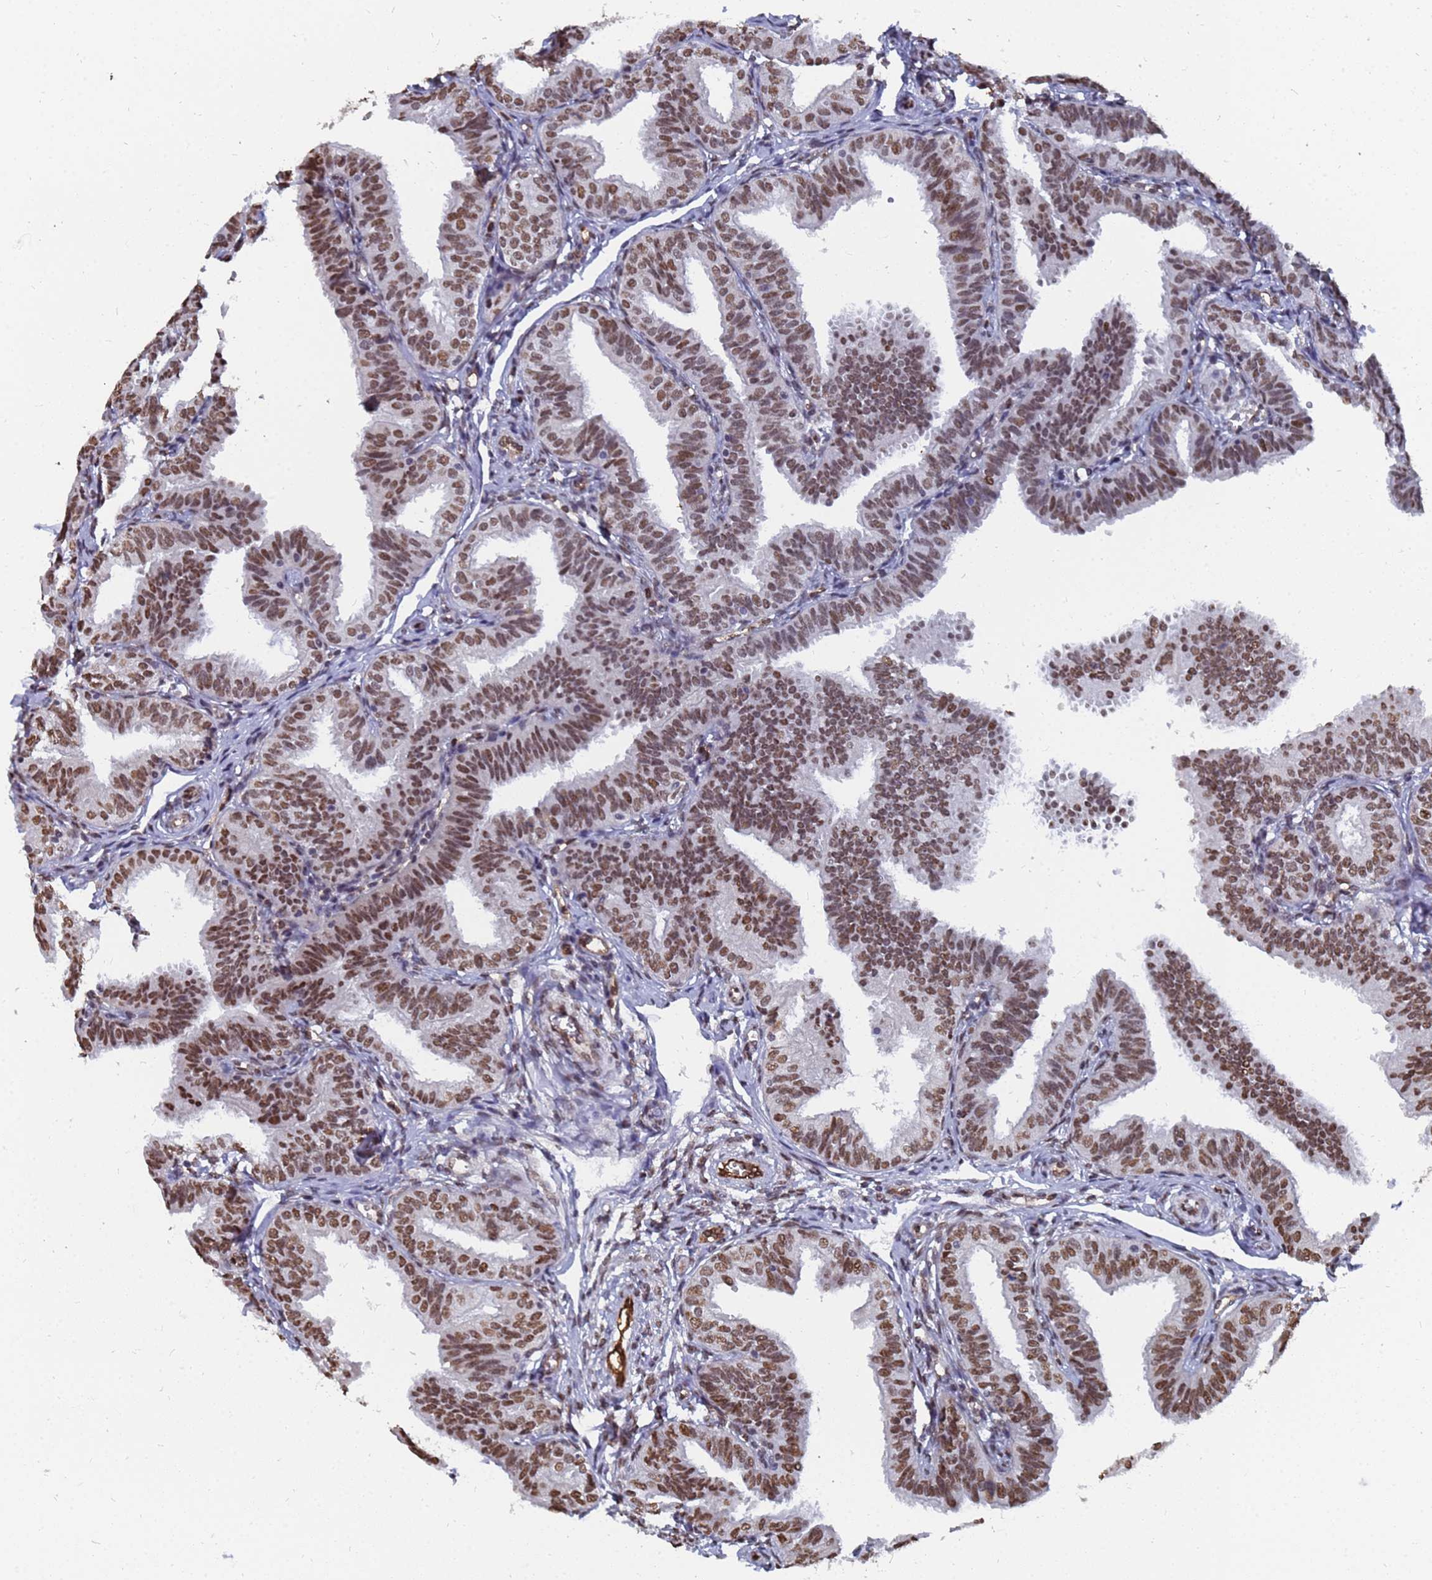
{"staining": {"intensity": "strong", "quantity": ">75%", "location": "nuclear"}, "tissue": "fallopian tube", "cell_type": "Glandular cells", "image_type": "normal", "snomed": [{"axis": "morphology", "description": "Normal tissue, NOS"}, {"axis": "topography", "description": "Fallopian tube"}], "caption": "A high-resolution micrograph shows immunohistochemistry (IHC) staining of unremarkable fallopian tube, which displays strong nuclear expression in approximately >75% of glandular cells. Immunohistochemistry (ihc) stains the protein in brown and the nuclei are stained blue.", "gene": "RAVER2", "patient": {"sex": "female", "age": 35}}